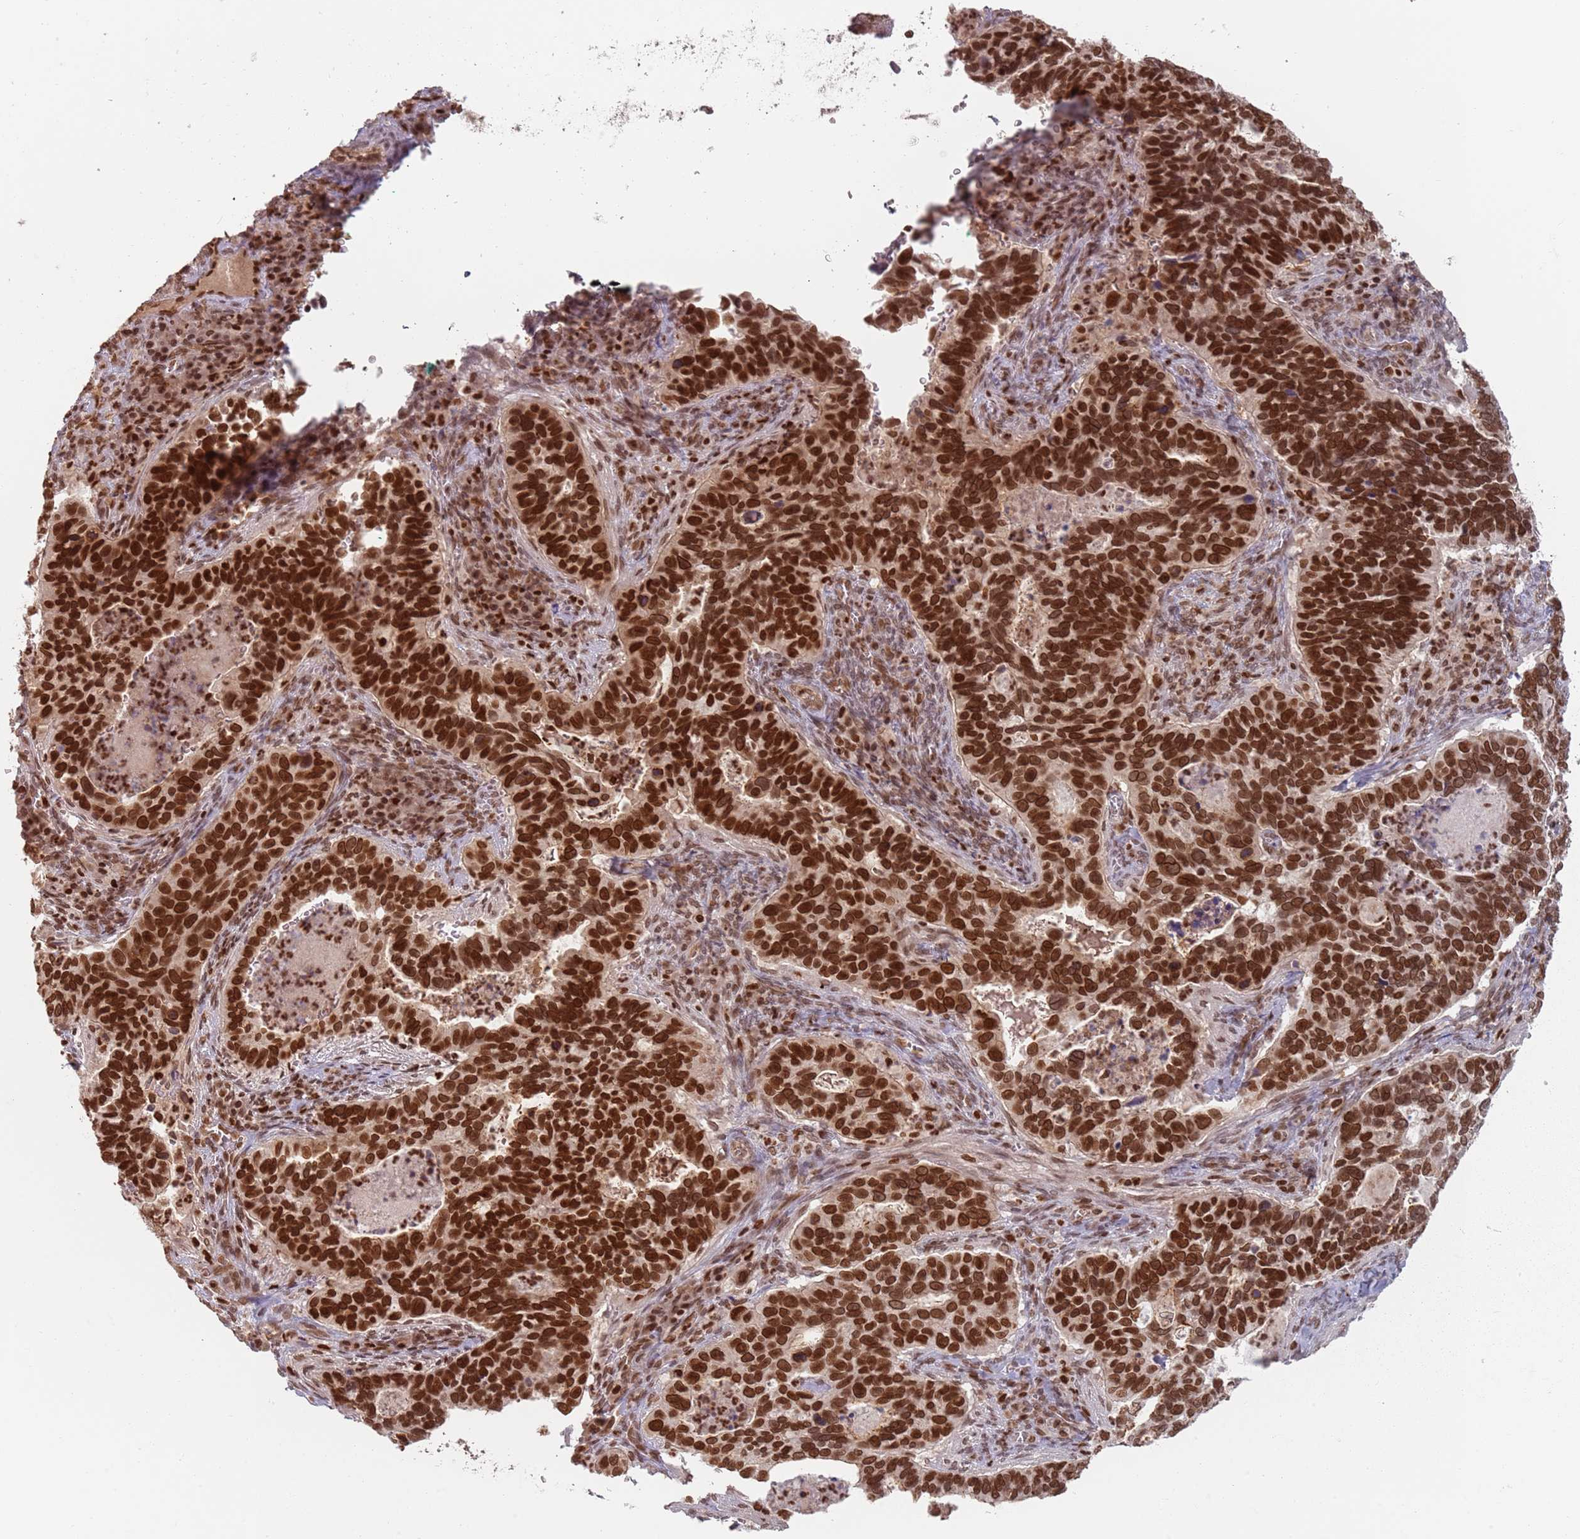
{"staining": {"intensity": "strong", "quantity": ">75%", "location": "nuclear"}, "tissue": "cervical cancer", "cell_type": "Tumor cells", "image_type": "cancer", "snomed": [{"axis": "morphology", "description": "Squamous cell carcinoma, NOS"}, {"axis": "topography", "description": "Cervix"}], "caption": "A brown stain highlights strong nuclear expression of a protein in squamous cell carcinoma (cervical) tumor cells.", "gene": "NUP50", "patient": {"sex": "female", "age": 38}}